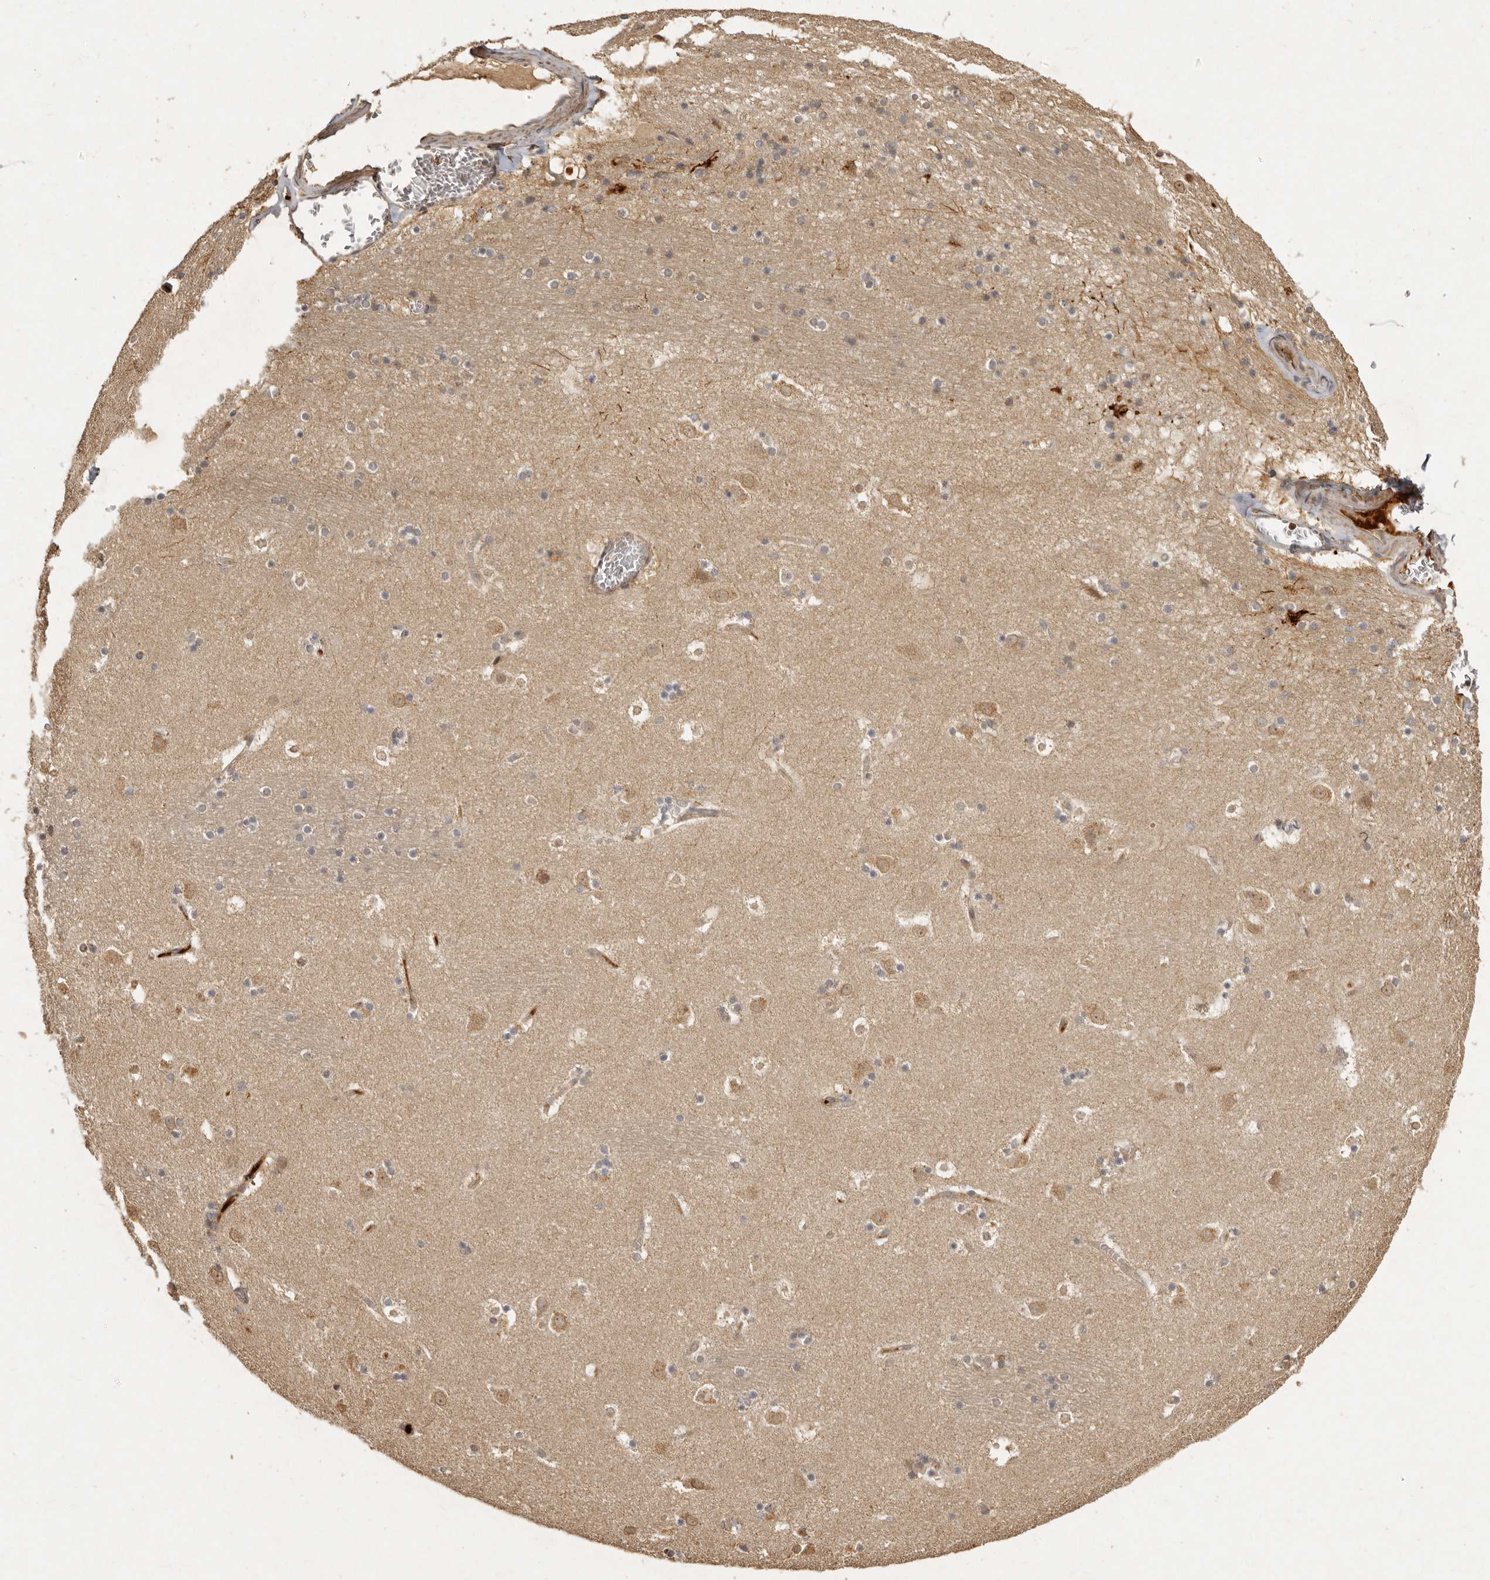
{"staining": {"intensity": "moderate", "quantity": "<25%", "location": "cytoplasmic/membranous"}, "tissue": "caudate", "cell_type": "Glial cells", "image_type": "normal", "snomed": [{"axis": "morphology", "description": "Normal tissue, NOS"}, {"axis": "topography", "description": "Lateral ventricle wall"}], "caption": "Caudate stained with immunohistochemistry (IHC) shows moderate cytoplasmic/membranous positivity in approximately <25% of glial cells.", "gene": "SEMA3A", "patient": {"sex": "male", "age": 45}}